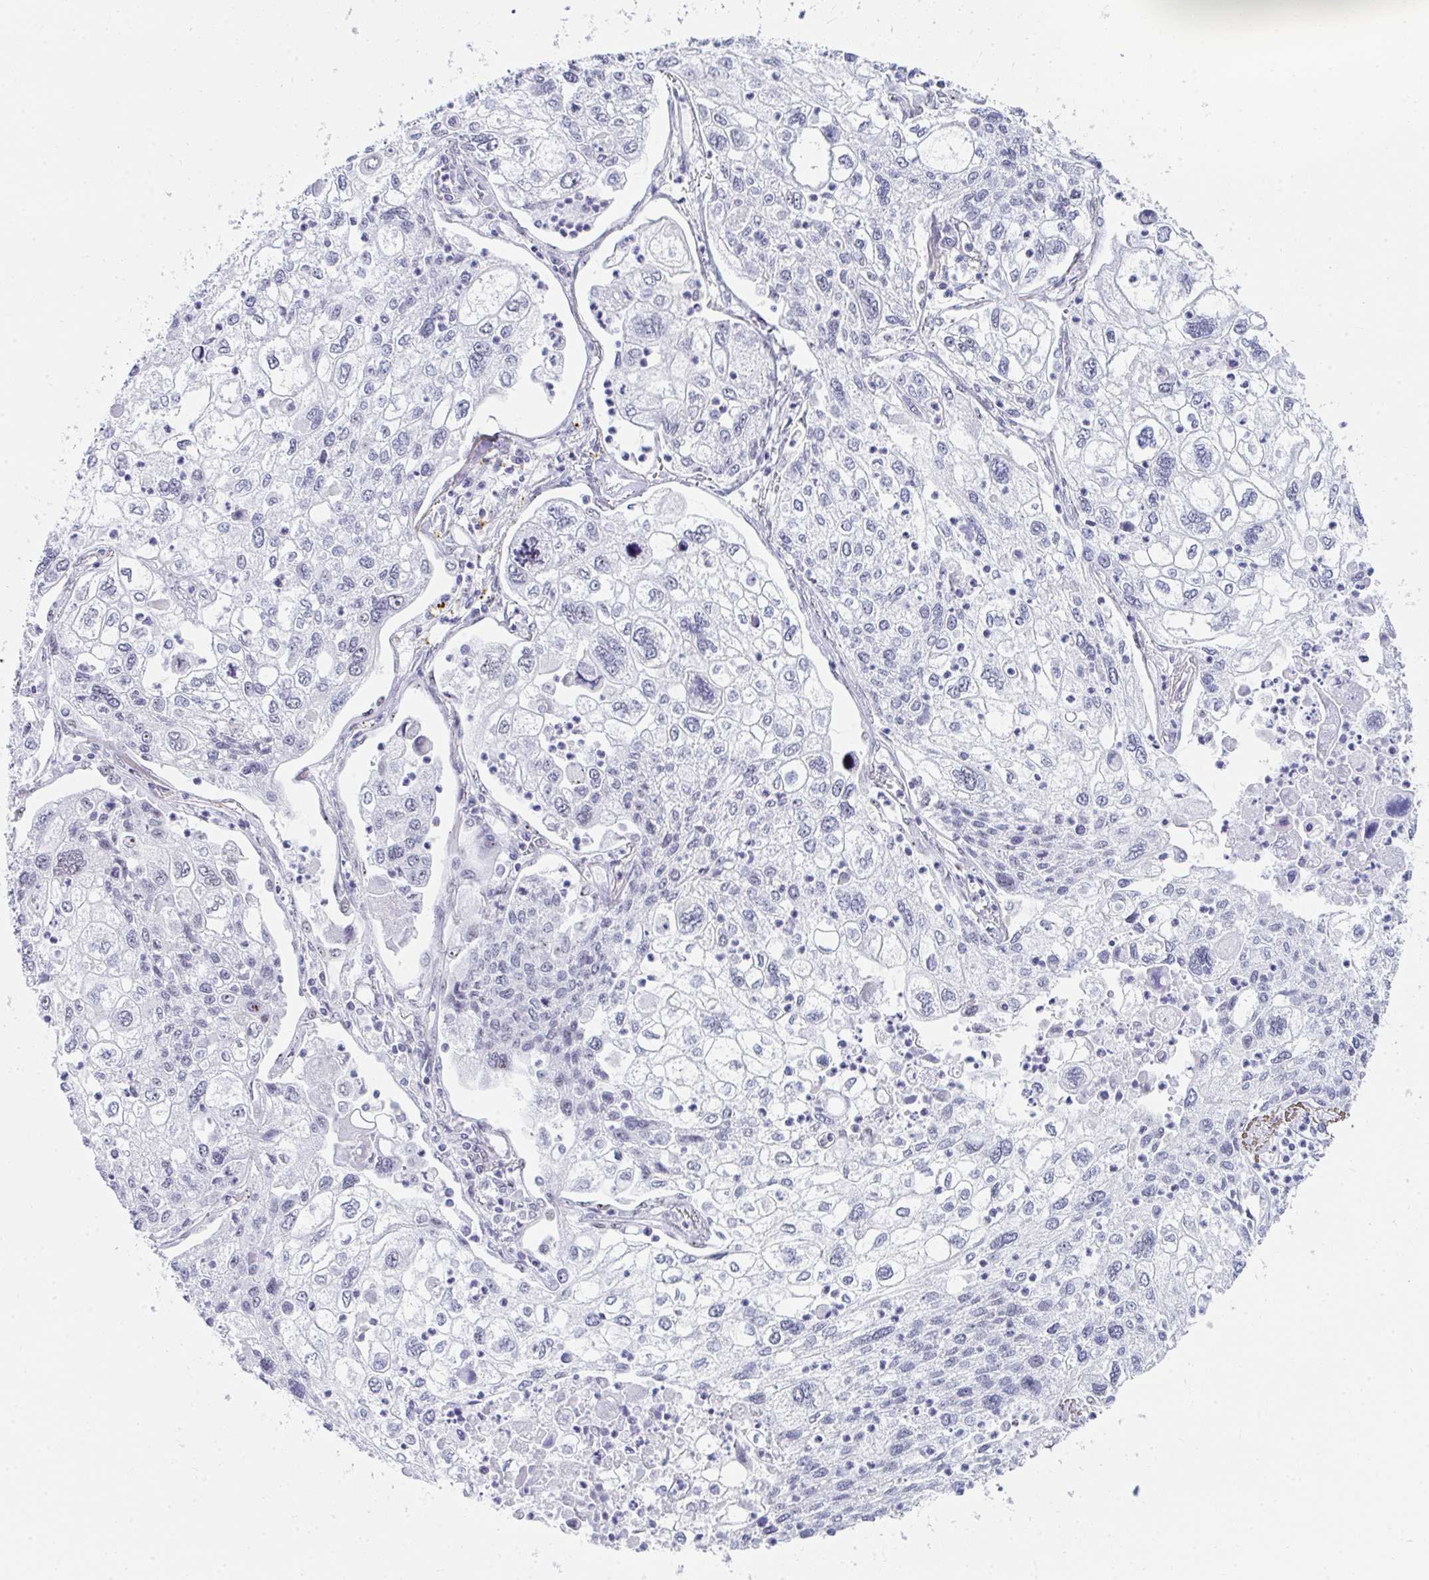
{"staining": {"intensity": "negative", "quantity": "none", "location": "none"}, "tissue": "lung cancer", "cell_type": "Tumor cells", "image_type": "cancer", "snomed": [{"axis": "morphology", "description": "Squamous cell carcinoma, NOS"}, {"axis": "topography", "description": "Lung"}], "caption": "Micrograph shows no protein expression in tumor cells of squamous cell carcinoma (lung) tissue.", "gene": "NOP10", "patient": {"sex": "male", "age": 74}}